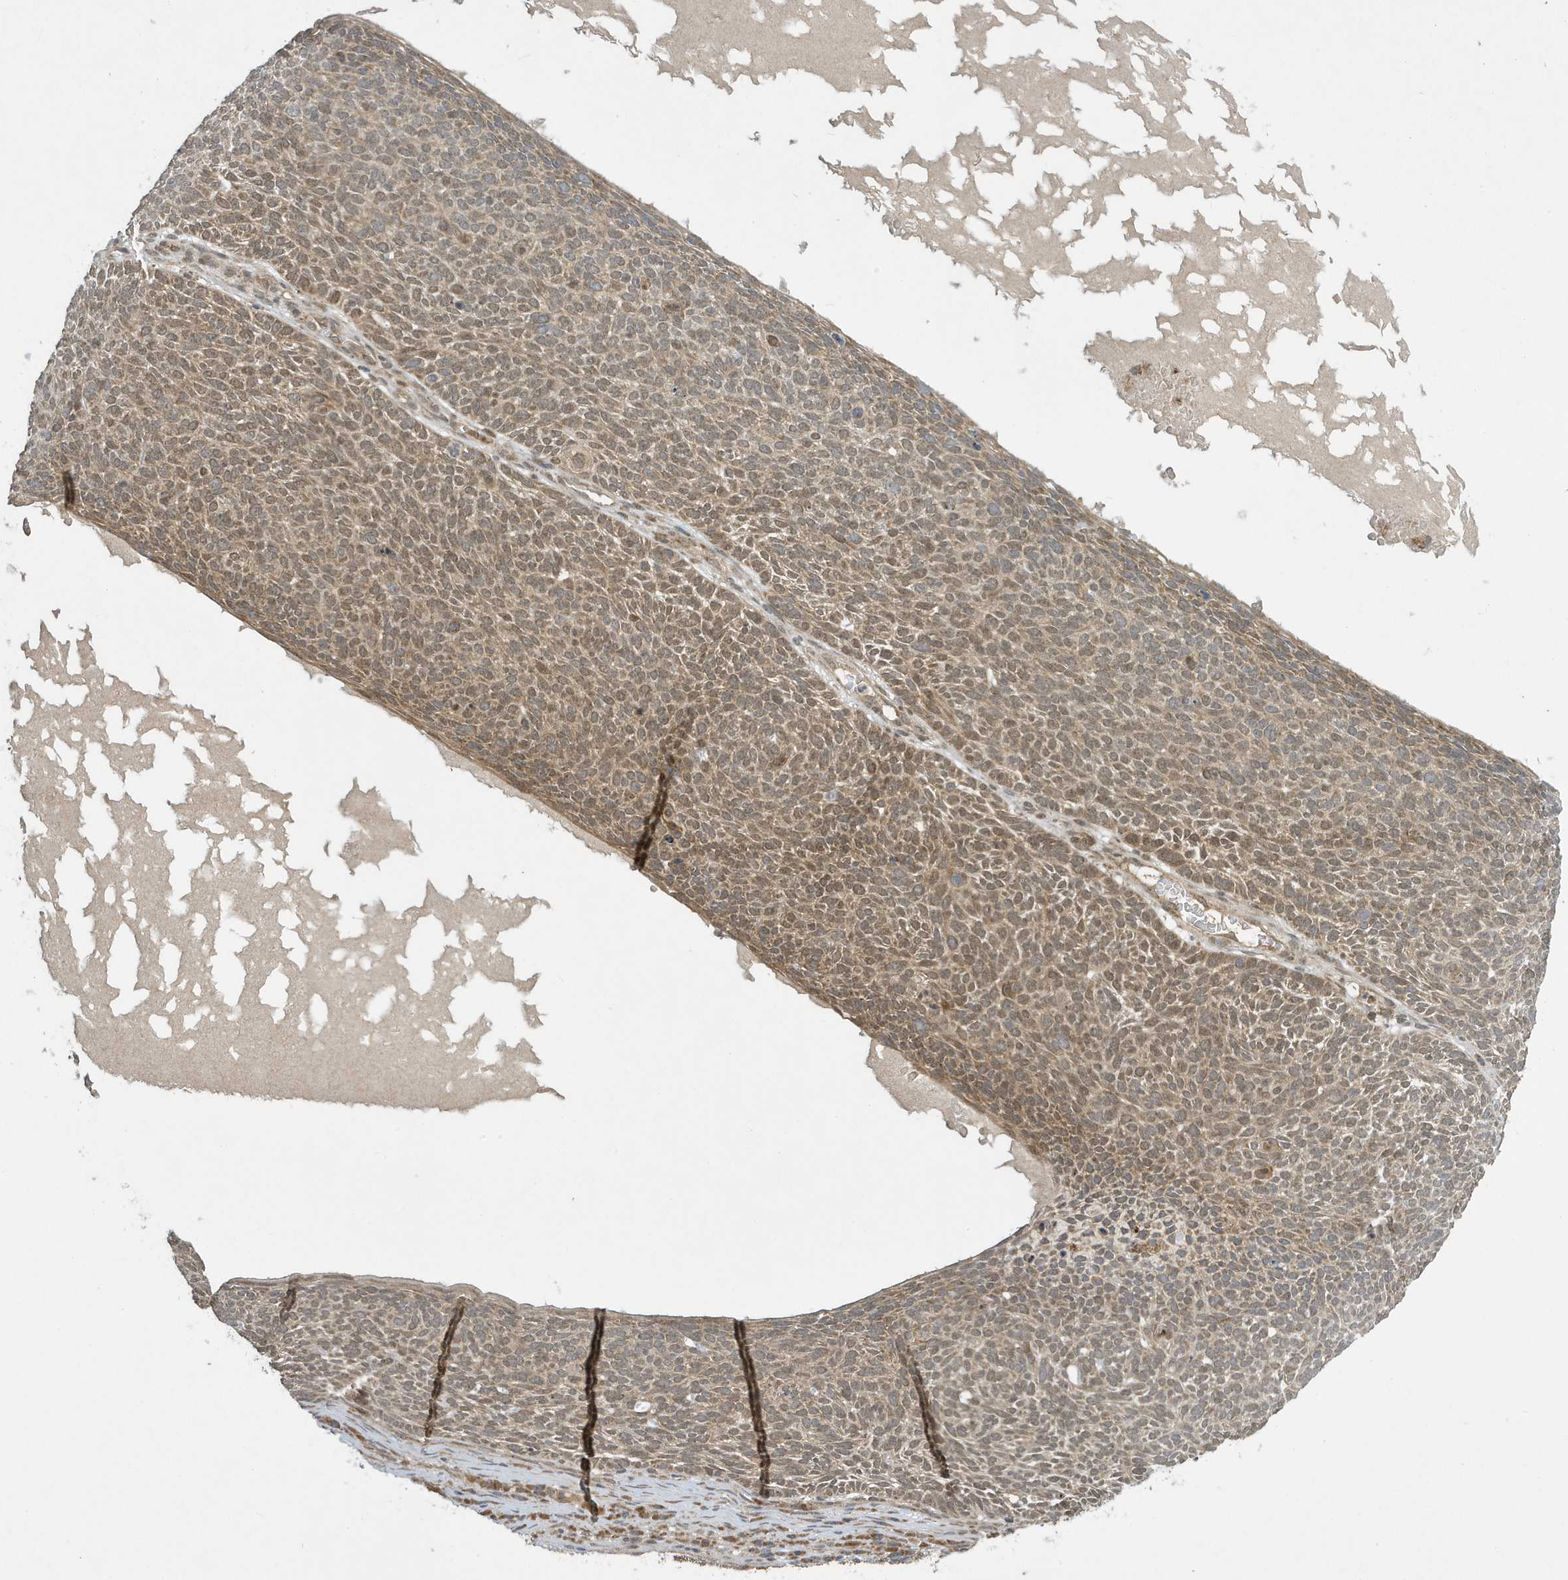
{"staining": {"intensity": "moderate", "quantity": ">75%", "location": "cytoplasmic/membranous,nuclear"}, "tissue": "skin cancer", "cell_type": "Tumor cells", "image_type": "cancer", "snomed": [{"axis": "morphology", "description": "Squamous cell carcinoma, NOS"}, {"axis": "topography", "description": "Skin"}], "caption": "Immunohistochemical staining of human squamous cell carcinoma (skin) exhibits moderate cytoplasmic/membranous and nuclear protein expression in approximately >75% of tumor cells.", "gene": "NCOA7", "patient": {"sex": "female", "age": 90}}